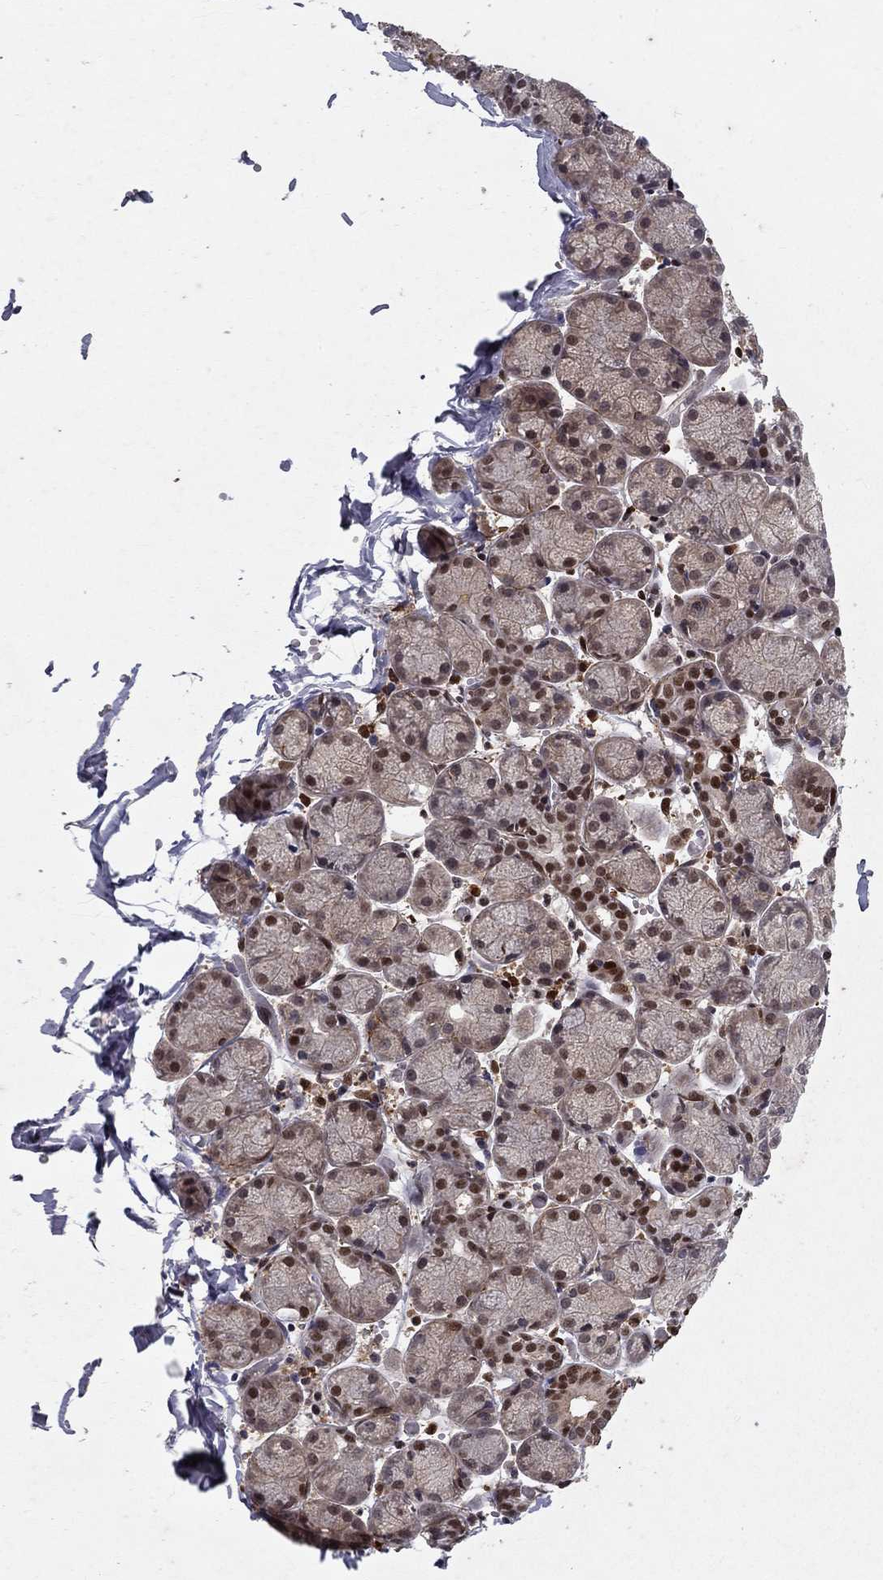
{"staining": {"intensity": "strong", "quantity": "<25%", "location": "nuclear"}, "tissue": "salivary gland", "cell_type": "Glandular cells", "image_type": "normal", "snomed": [{"axis": "morphology", "description": "Normal tissue, NOS"}, {"axis": "topography", "description": "Salivary gland"}, {"axis": "topography", "description": "Peripheral nerve tissue"}], "caption": "A histopathology image showing strong nuclear staining in approximately <25% of glandular cells in benign salivary gland, as visualized by brown immunohistochemical staining.", "gene": "CRTC1", "patient": {"sex": "female", "age": 24}}